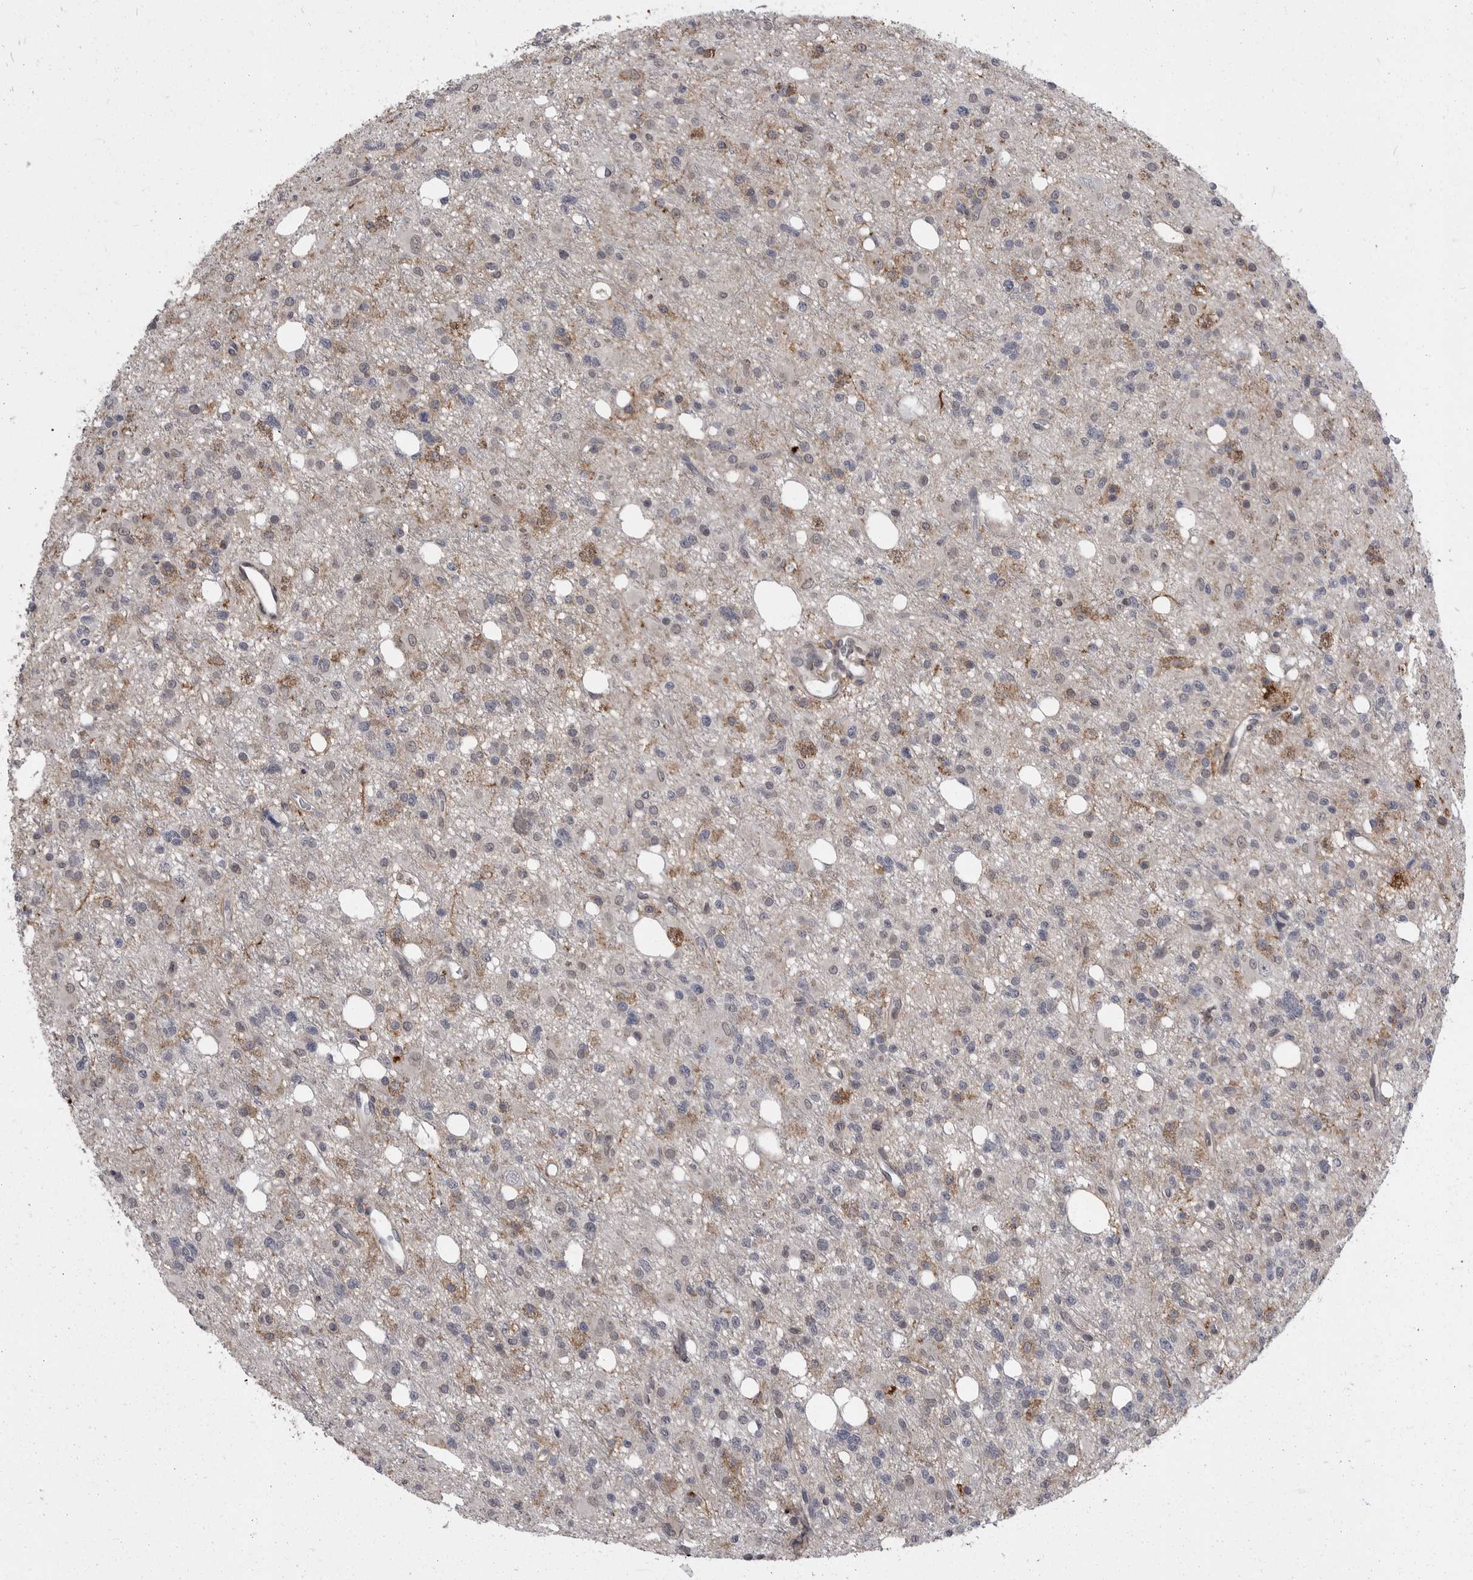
{"staining": {"intensity": "negative", "quantity": "none", "location": "none"}, "tissue": "glioma", "cell_type": "Tumor cells", "image_type": "cancer", "snomed": [{"axis": "morphology", "description": "Glioma, malignant, High grade"}, {"axis": "topography", "description": "Brain"}], "caption": "Immunohistochemistry (IHC) micrograph of neoplastic tissue: malignant high-grade glioma stained with DAB reveals no significant protein staining in tumor cells. The staining is performed using DAB brown chromogen with nuclei counter-stained in using hematoxylin.", "gene": "ABL1", "patient": {"sex": "female", "age": 62}}